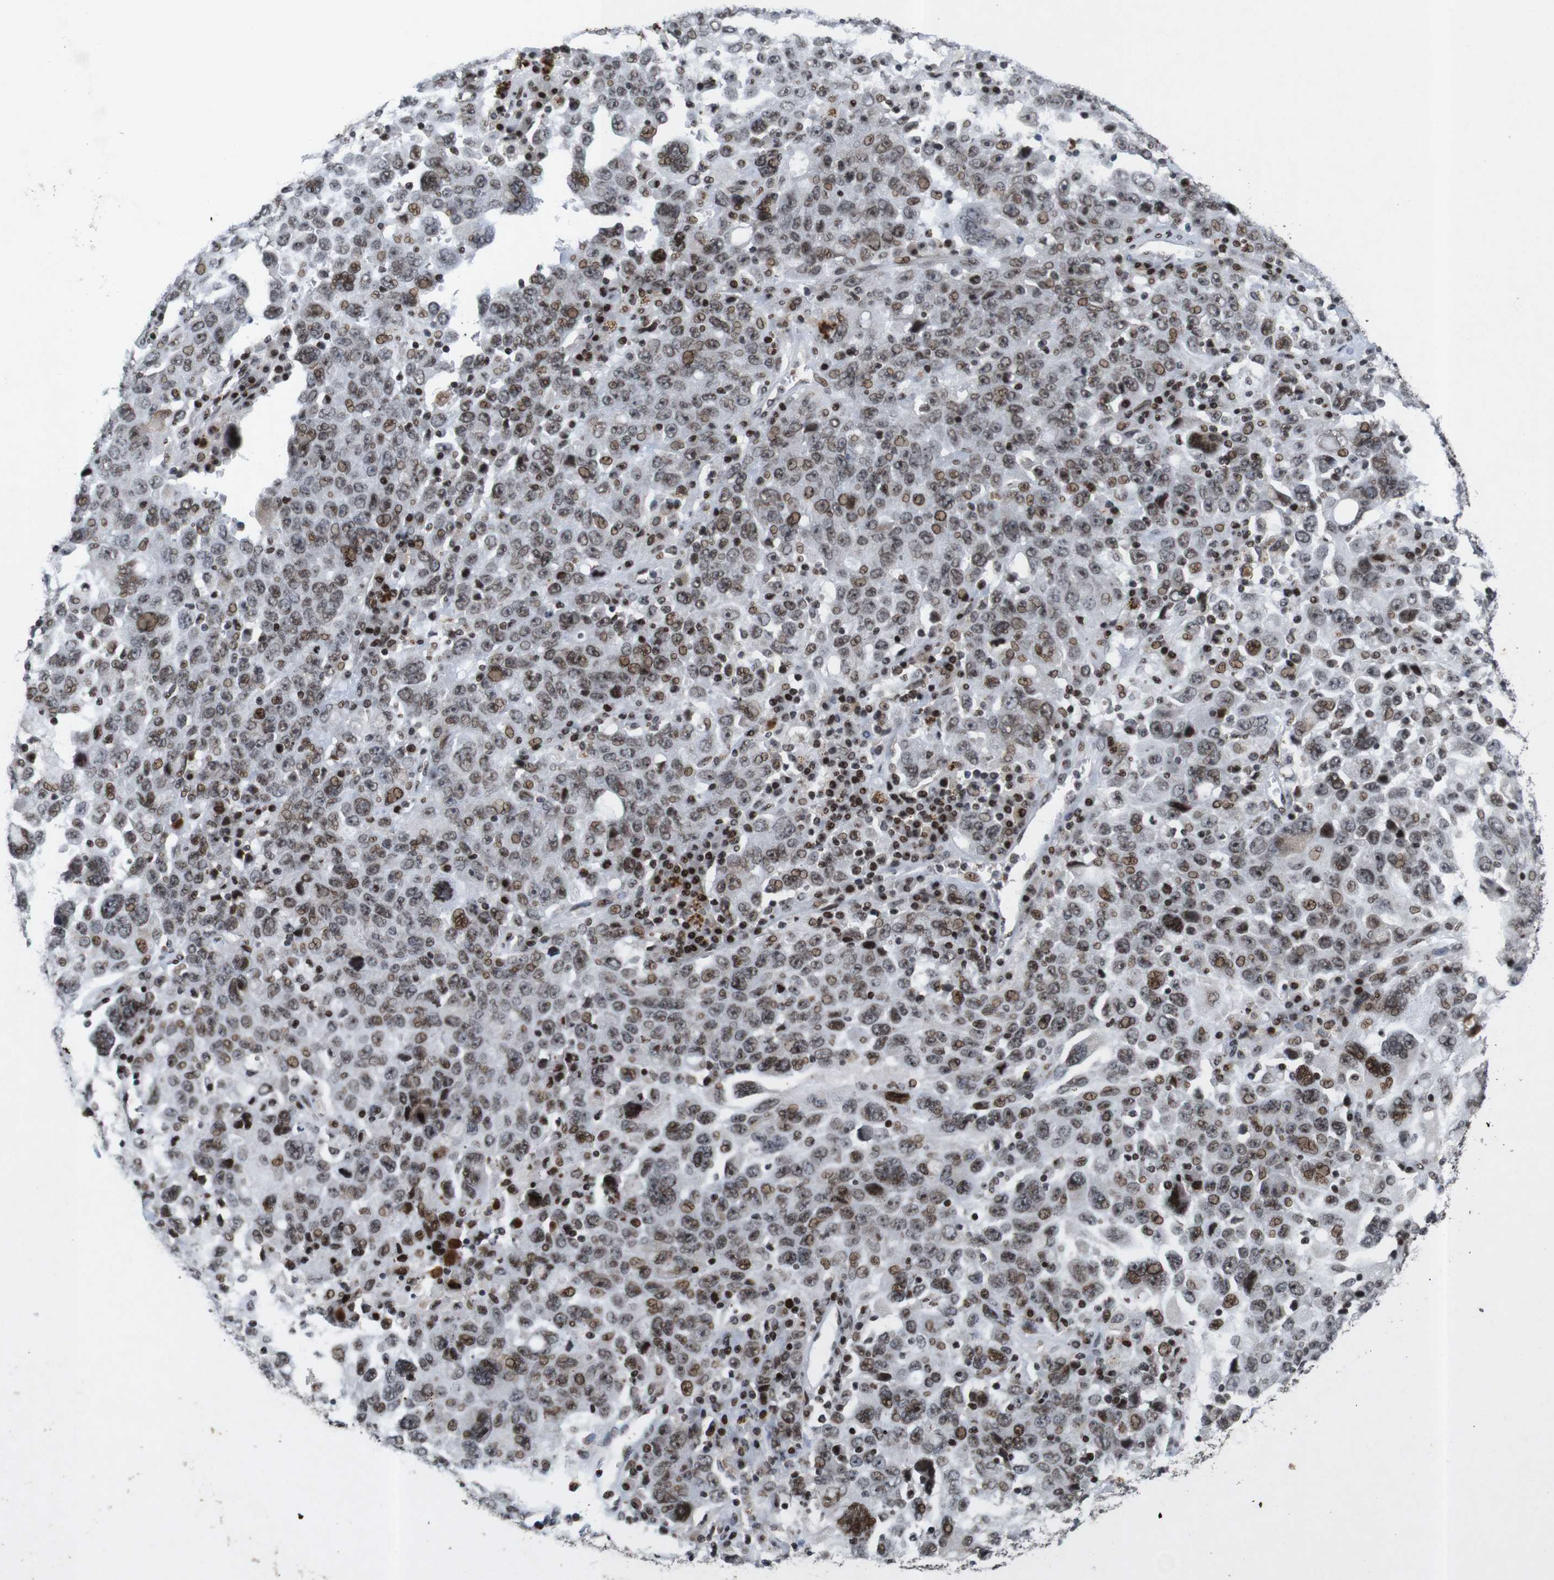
{"staining": {"intensity": "moderate", "quantity": ">75%", "location": "nuclear"}, "tissue": "ovarian cancer", "cell_type": "Tumor cells", "image_type": "cancer", "snomed": [{"axis": "morphology", "description": "Carcinoma, endometroid"}, {"axis": "topography", "description": "Ovary"}], "caption": "Immunohistochemistry (DAB (3,3'-diaminobenzidine)) staining of ovarian cancer (endometroid carcinoma) demonstrates moderate nuclear protein positivity in approximately >75% of tumor cells.", "gene": "MAGEH1", "patient": {"sex": "female", "age": 62}}